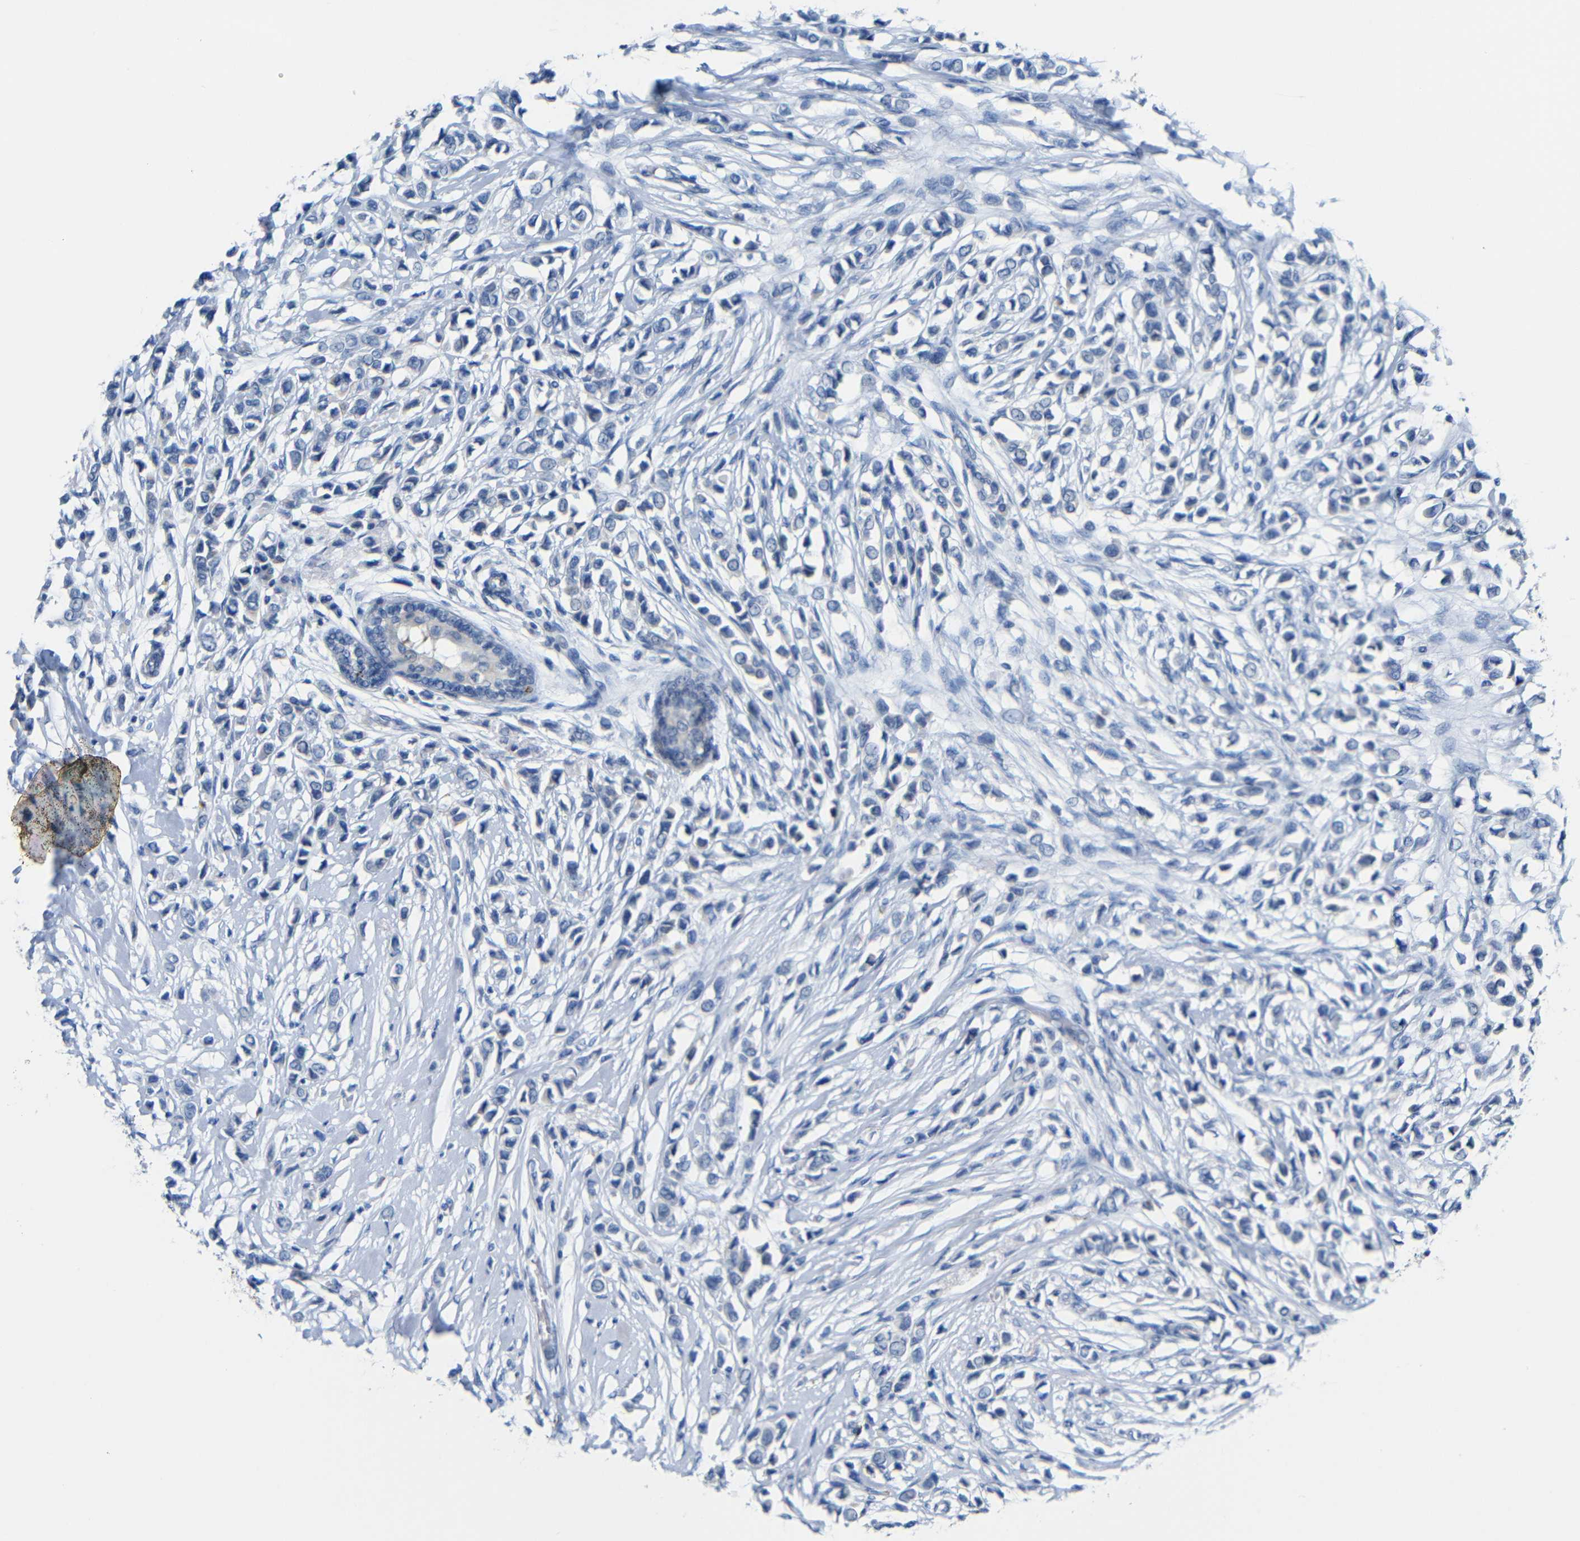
{"staining": {"intensity": "negative", "quantity": "none", "location": "none"}, "tissue": "breast cancer", "cell_type": "Tumor cells", "image_type": "cancer", "snomed": [{"axis": "morphology", "description": "Lobular carcinoma"}, {"axis": "topography", "description": "Breast"}], "caption": "Immunohistochemistry (IHC) of breast cancer demonstrates no expression in tumor cells.", "gene": "C15orf48", "patient": {"sex": "female", "age": 51}}